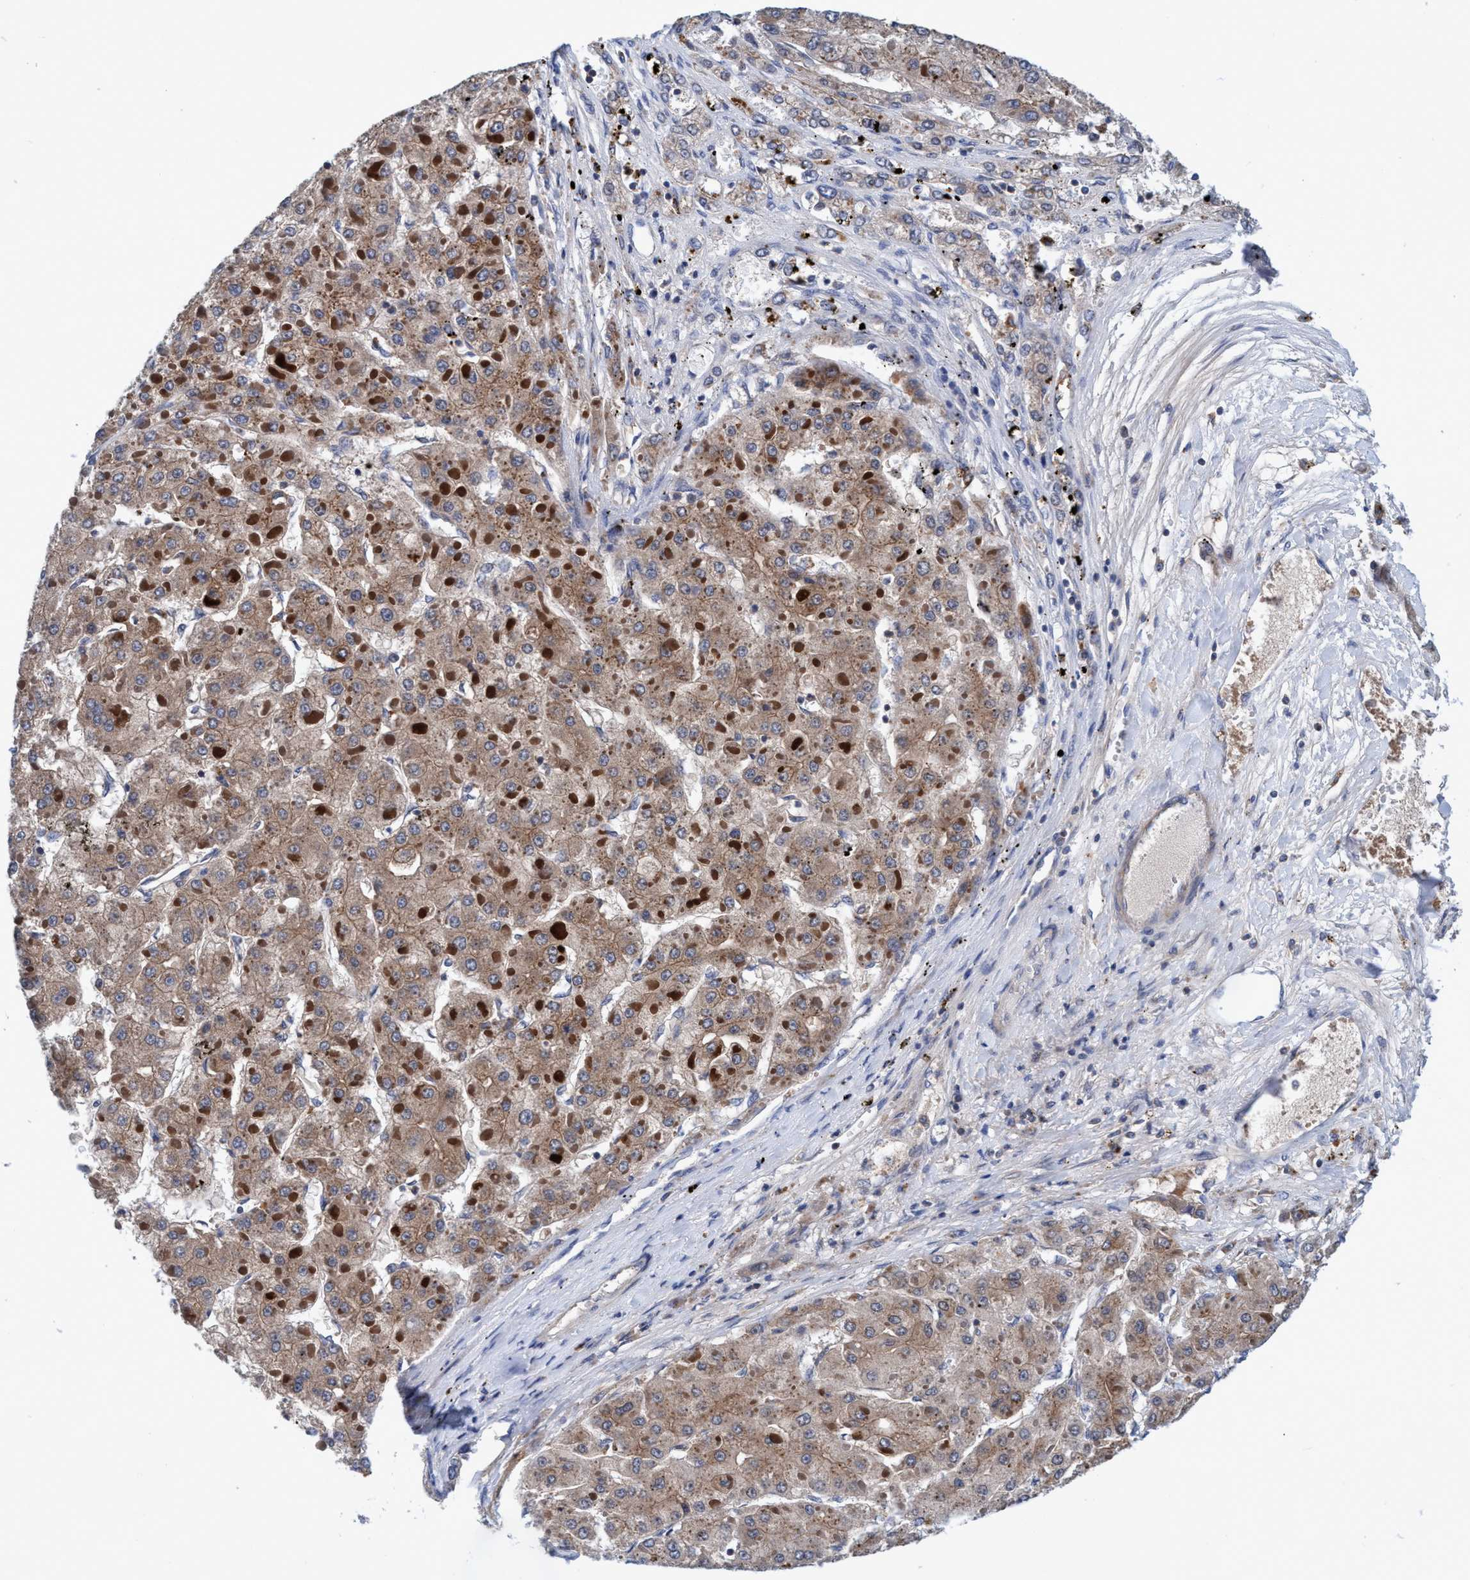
{"staining": {"intensity": "weak", "quantity": ">75%", "location": "cytoplasmic/membranous"}, "tissue": "liver cancer", "cell_type": "Tumor cells", "image_type": "cancer", "snomed": [{"axis": "morphology", "description": "Carcinoma, Hepatocellular, NOS"}, {"axis": "topography", "description": "Liver"}], "caption": "Liver cancer stained with immunohistochemistry displays weak cytoplasmic/membranous expression in approximately >75% of tumor cells.", "gene": "CALCOCO2", "patient": {"sex": "female", "age": 73}}